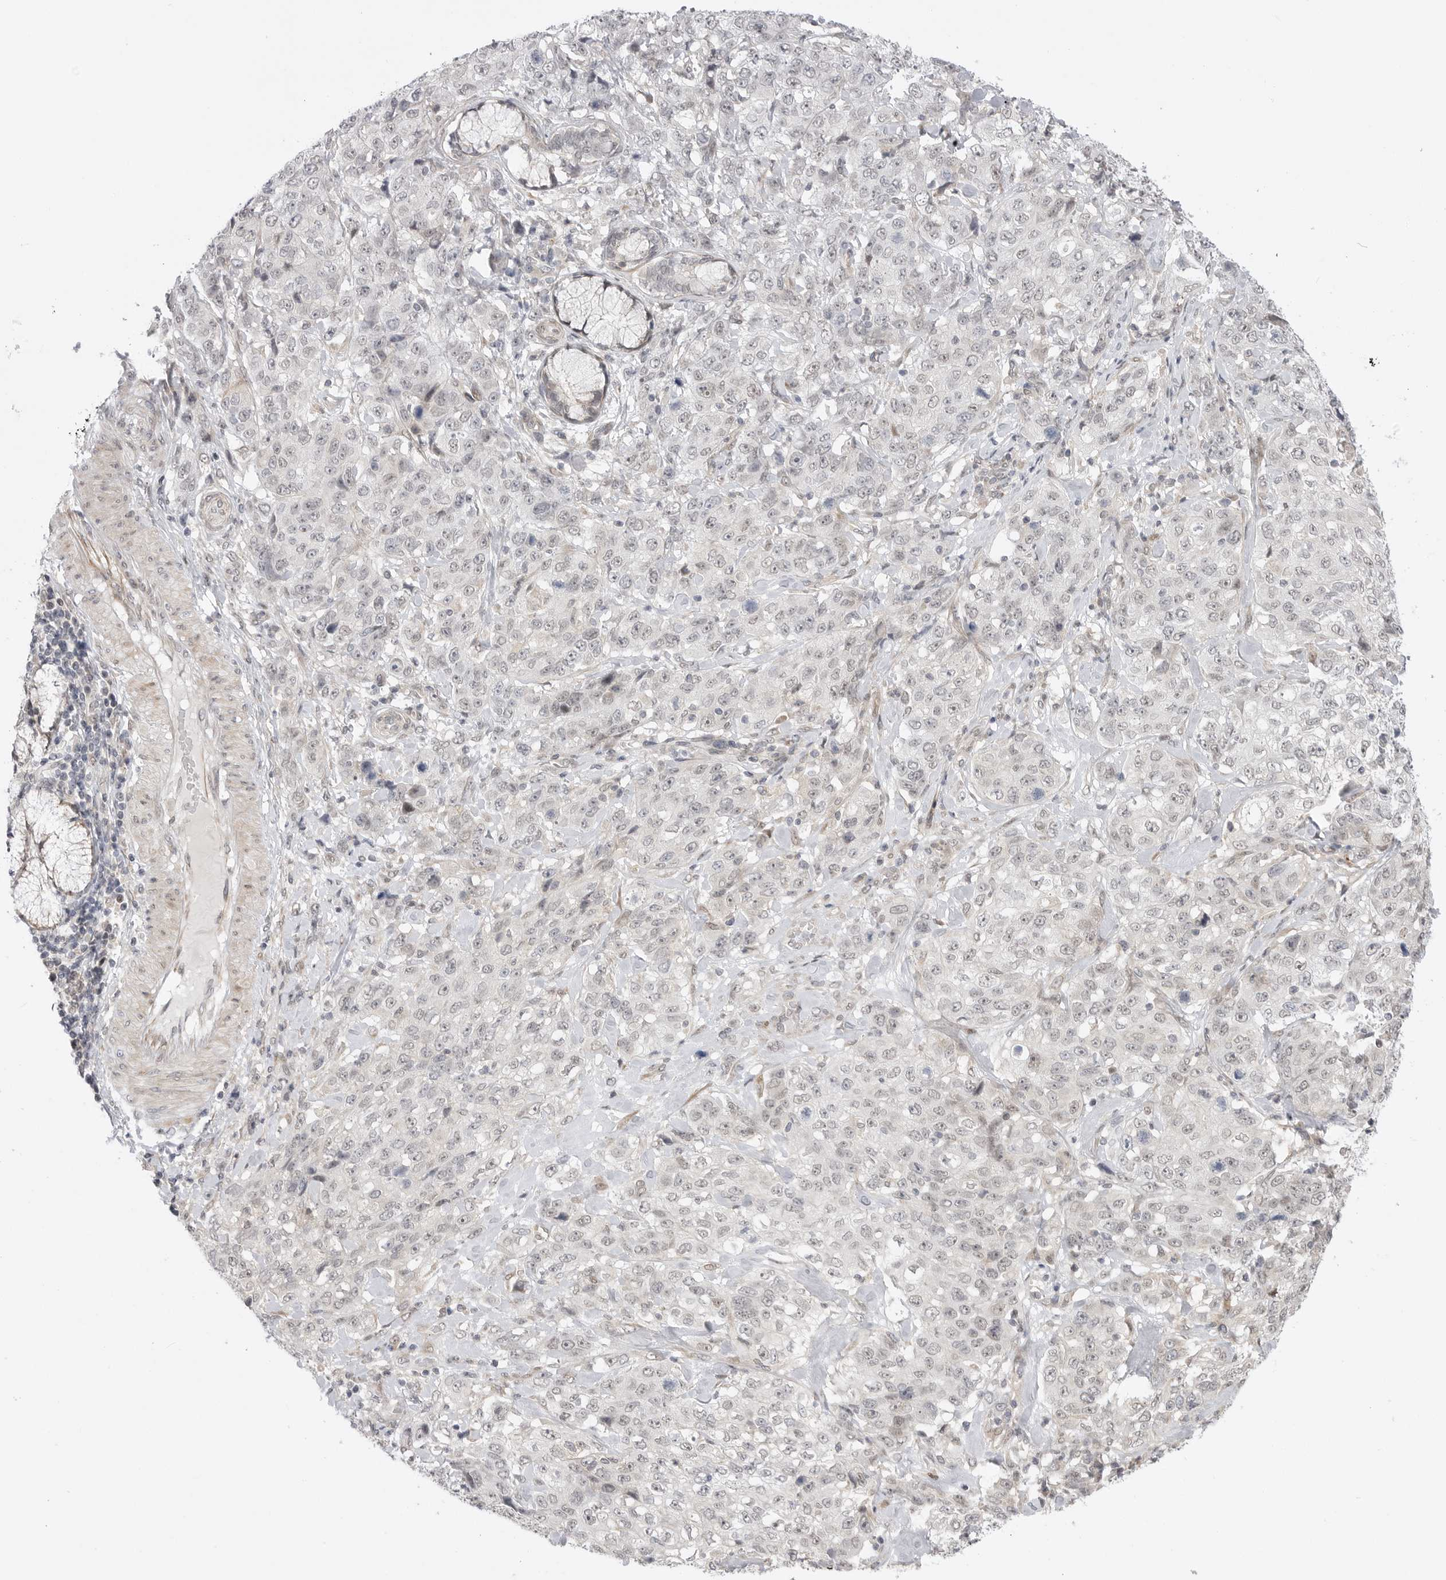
{"staining": {"intensity": "negative", "quantity": "none", "location": "none"}, "tissue": "stomach cancer", "cell_type": "Tumor cells", "image_type": "cancer", "snomed": [{"axis": "morphology", "description": "Adenocarcinoma, NOS"}, {"axis": "topography", "description": "Stomach"}], "caption": "A micrograph of human stomach cancer is negative for staining in tumor cells.", "gene": "GGT6", "patient": {"sex": "male", "age": 48}}